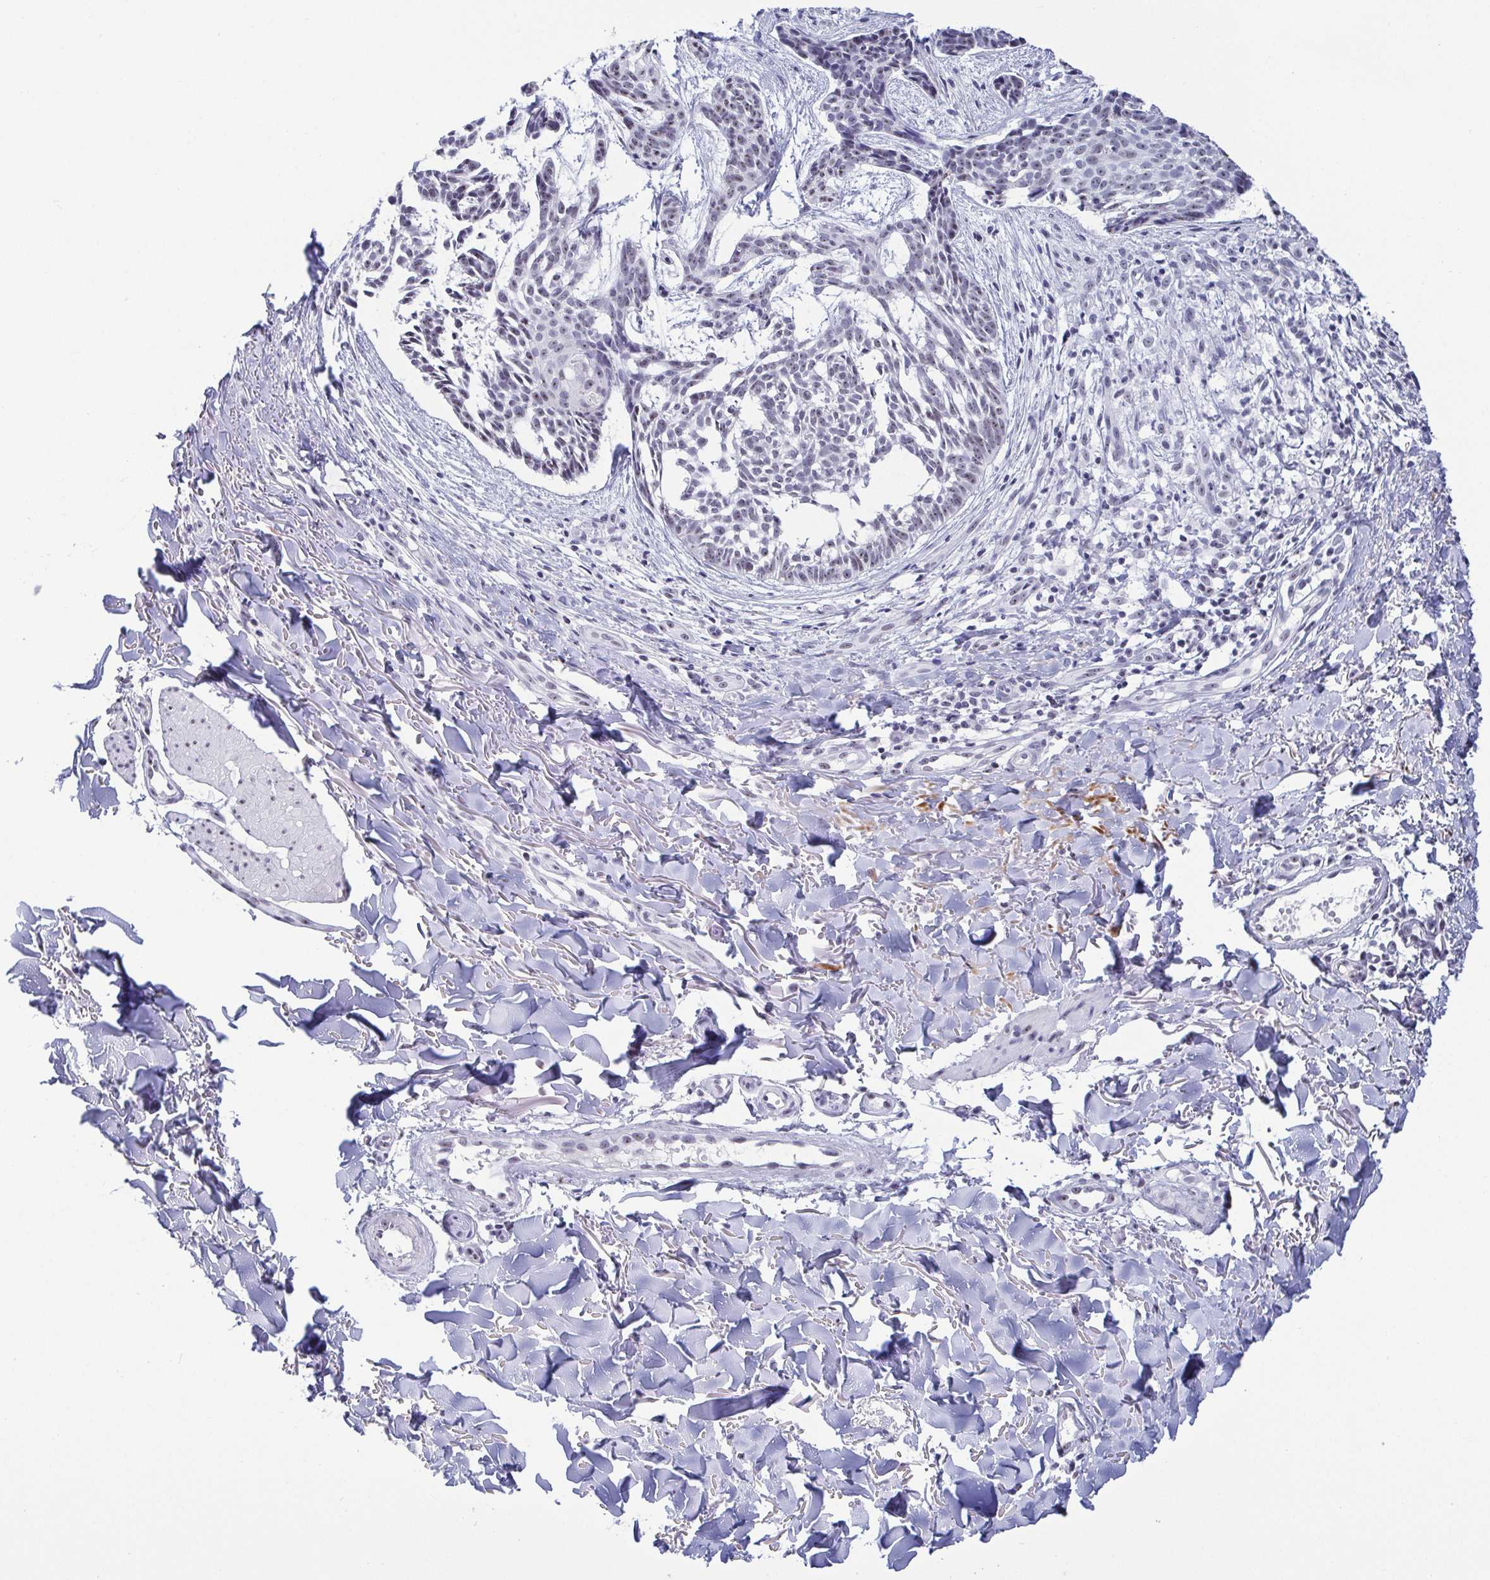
{"staining": {"intensity": "moderate", "quantity": "<25%", "location": "nuclear"}, "tissue": "skin cancer", "cell_type": "Tumor cells", "image_type": "cancer", "snomed": [{"axis": "morphology", "description": "Basal cell carcinoma"}, {"axis": "topography", "description": "Skin"}], "caption": "Approximately <25% of tumor cells in human skin cancer reveal moderate nuclear protein expression as visualized by brown immunohistochemical staining.", "gene": "BZW1", "patient": {"sex": "male", "age": 78}}